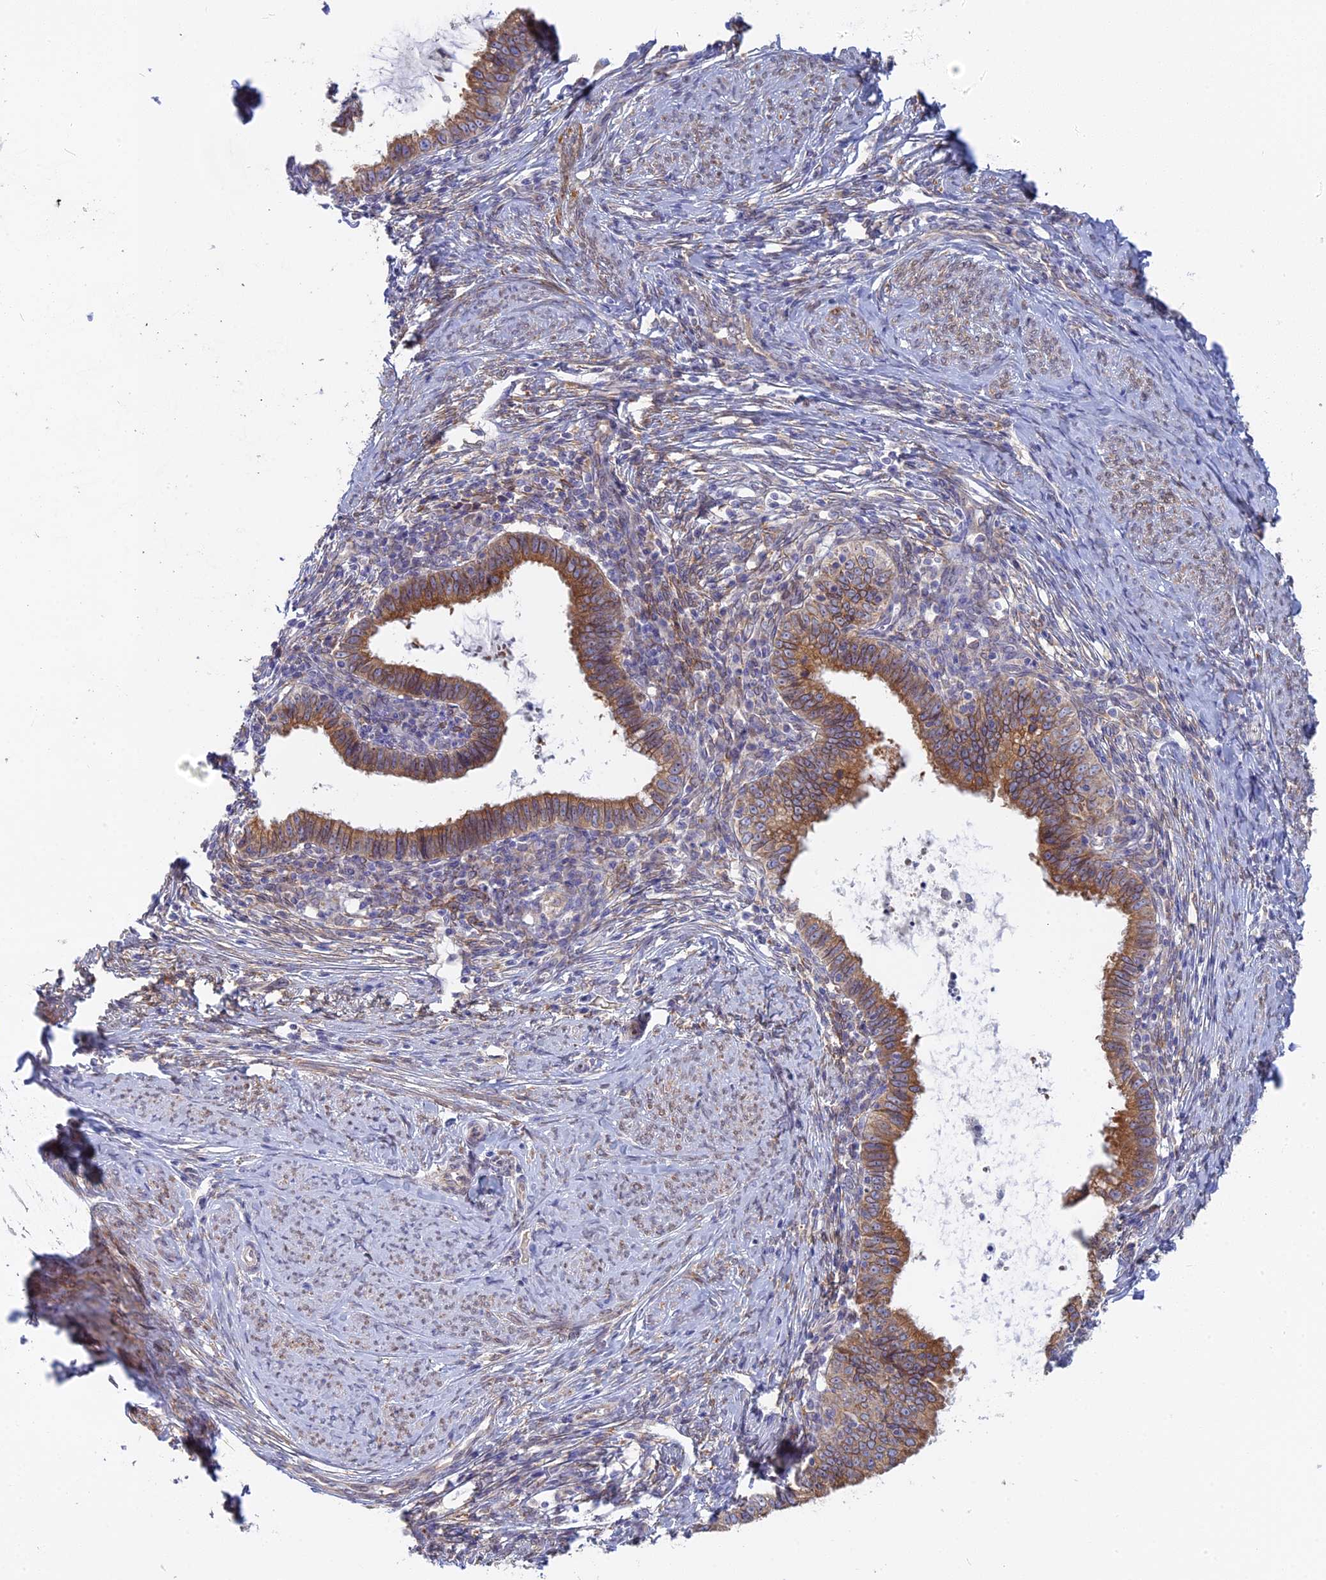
{"staining": {"intensity": "moderate", "quantity": ">75%", "location": "cytoplasmic/membranous"}, "tissue": "cervical cancer", "cell_type": "Tumor cells", "image_type": "cancer", "snomed": [{"axis": "morphology", "description": "Adenocarcinoma, NOS"}, {"axis": "topography", "description": "Cervix"}], "caption": "A medium amount of moderate cytoplasmic/membranous expression is present in approximately >75% of tumor cells in cervical cancer (adenocarcinoma) tissue.", "gene": "TLCD1", "patient": {"sex": "female", "age": 36}}